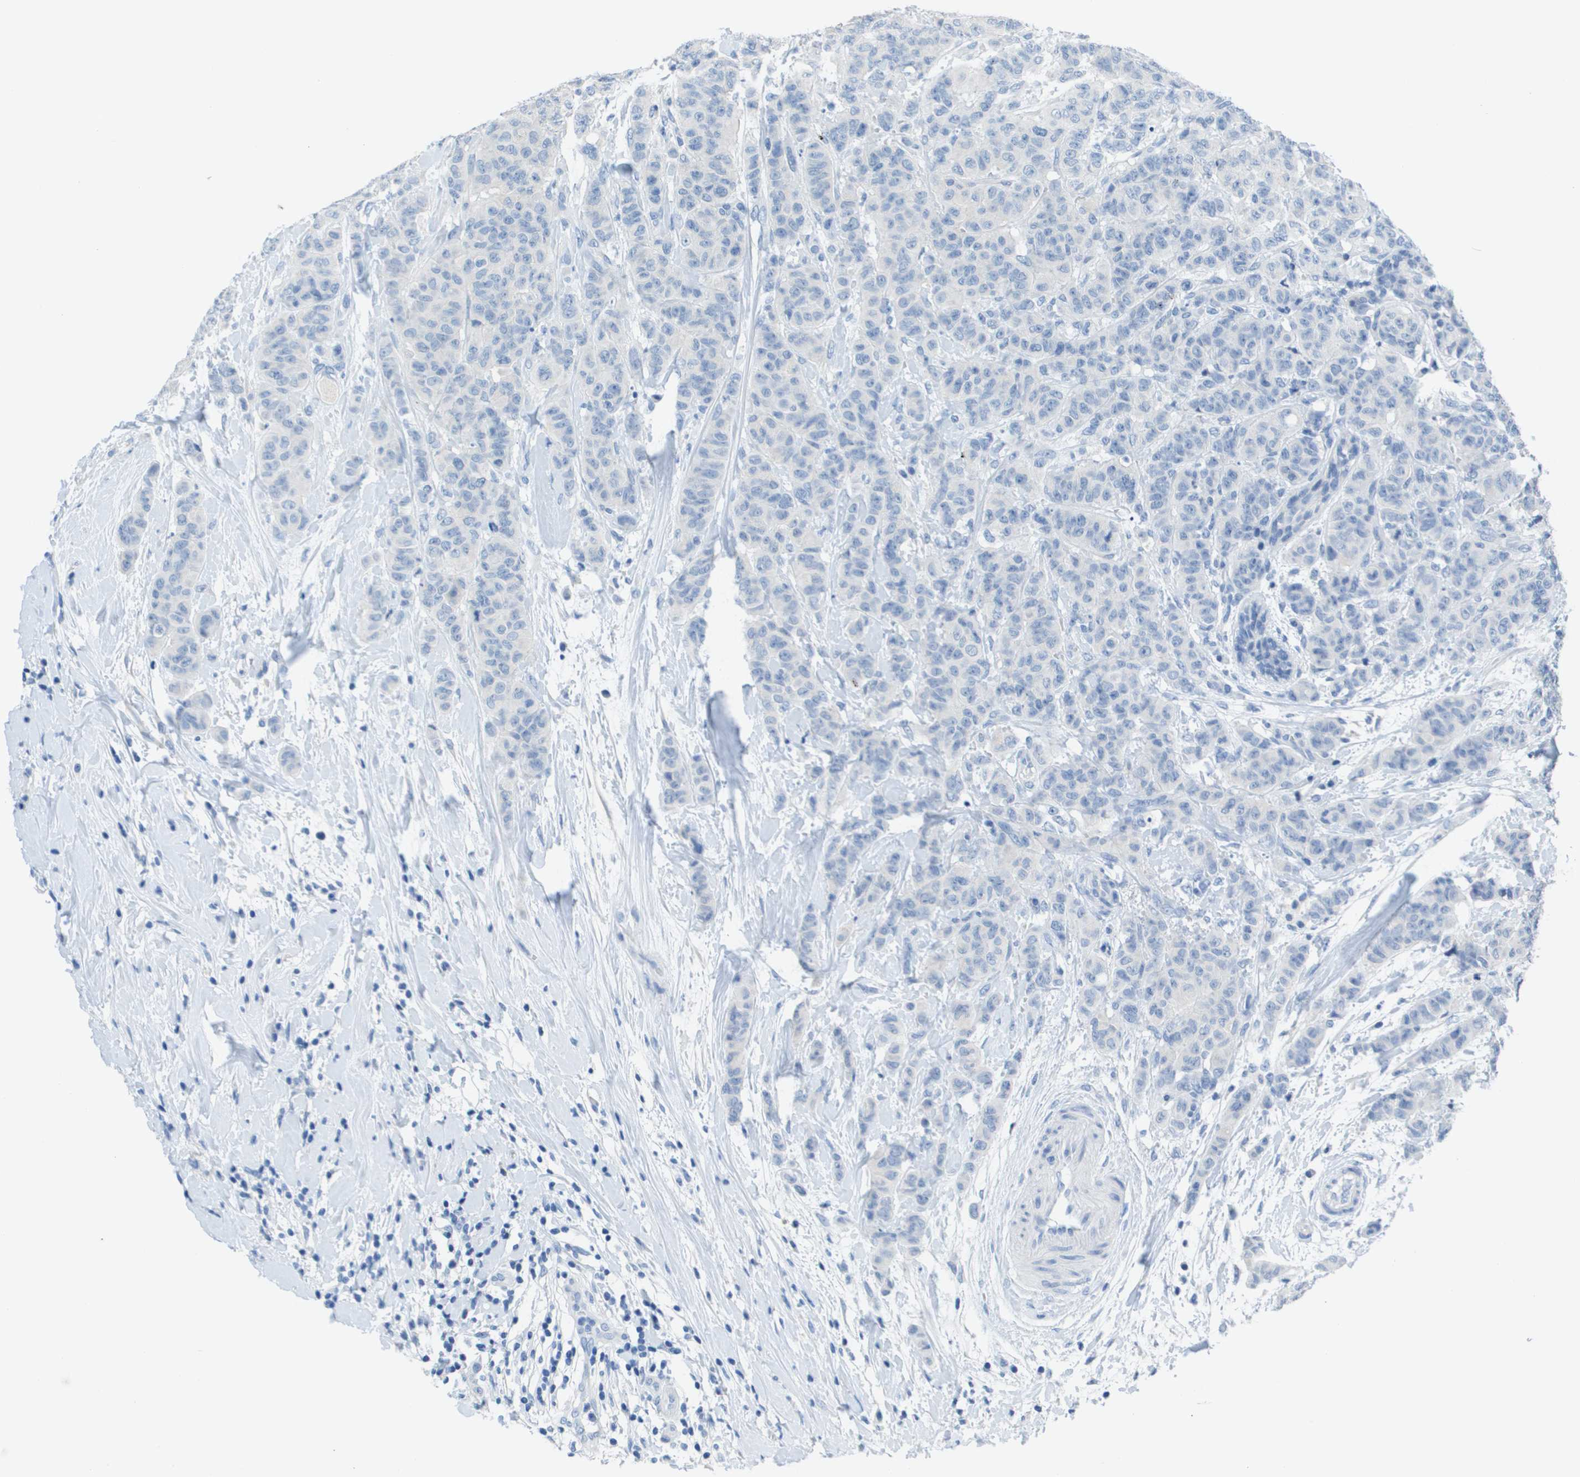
{"staining": {"intensity": "negative", "quantity": "none", "location": "none"}, "tissue": "breast cancer", "cell_type": "Tumor cells", "image_type": "cancer", "snomed": [{"axis": "morphology", "description": "Normal tissue, NOS"}, {"axis": "morphology", "description": "Duct carcinoma"}, {"axis": "topography", "description": "Breast"}], "caption": "Immunohistochemistry histopathology image of neoplastic tissue: breast invasive ductal carcinoma stained with DAB displays no significant protein expression in tumor cells.", "gene": "NCS1", "patient": {"sex": "female", "age": 40}}